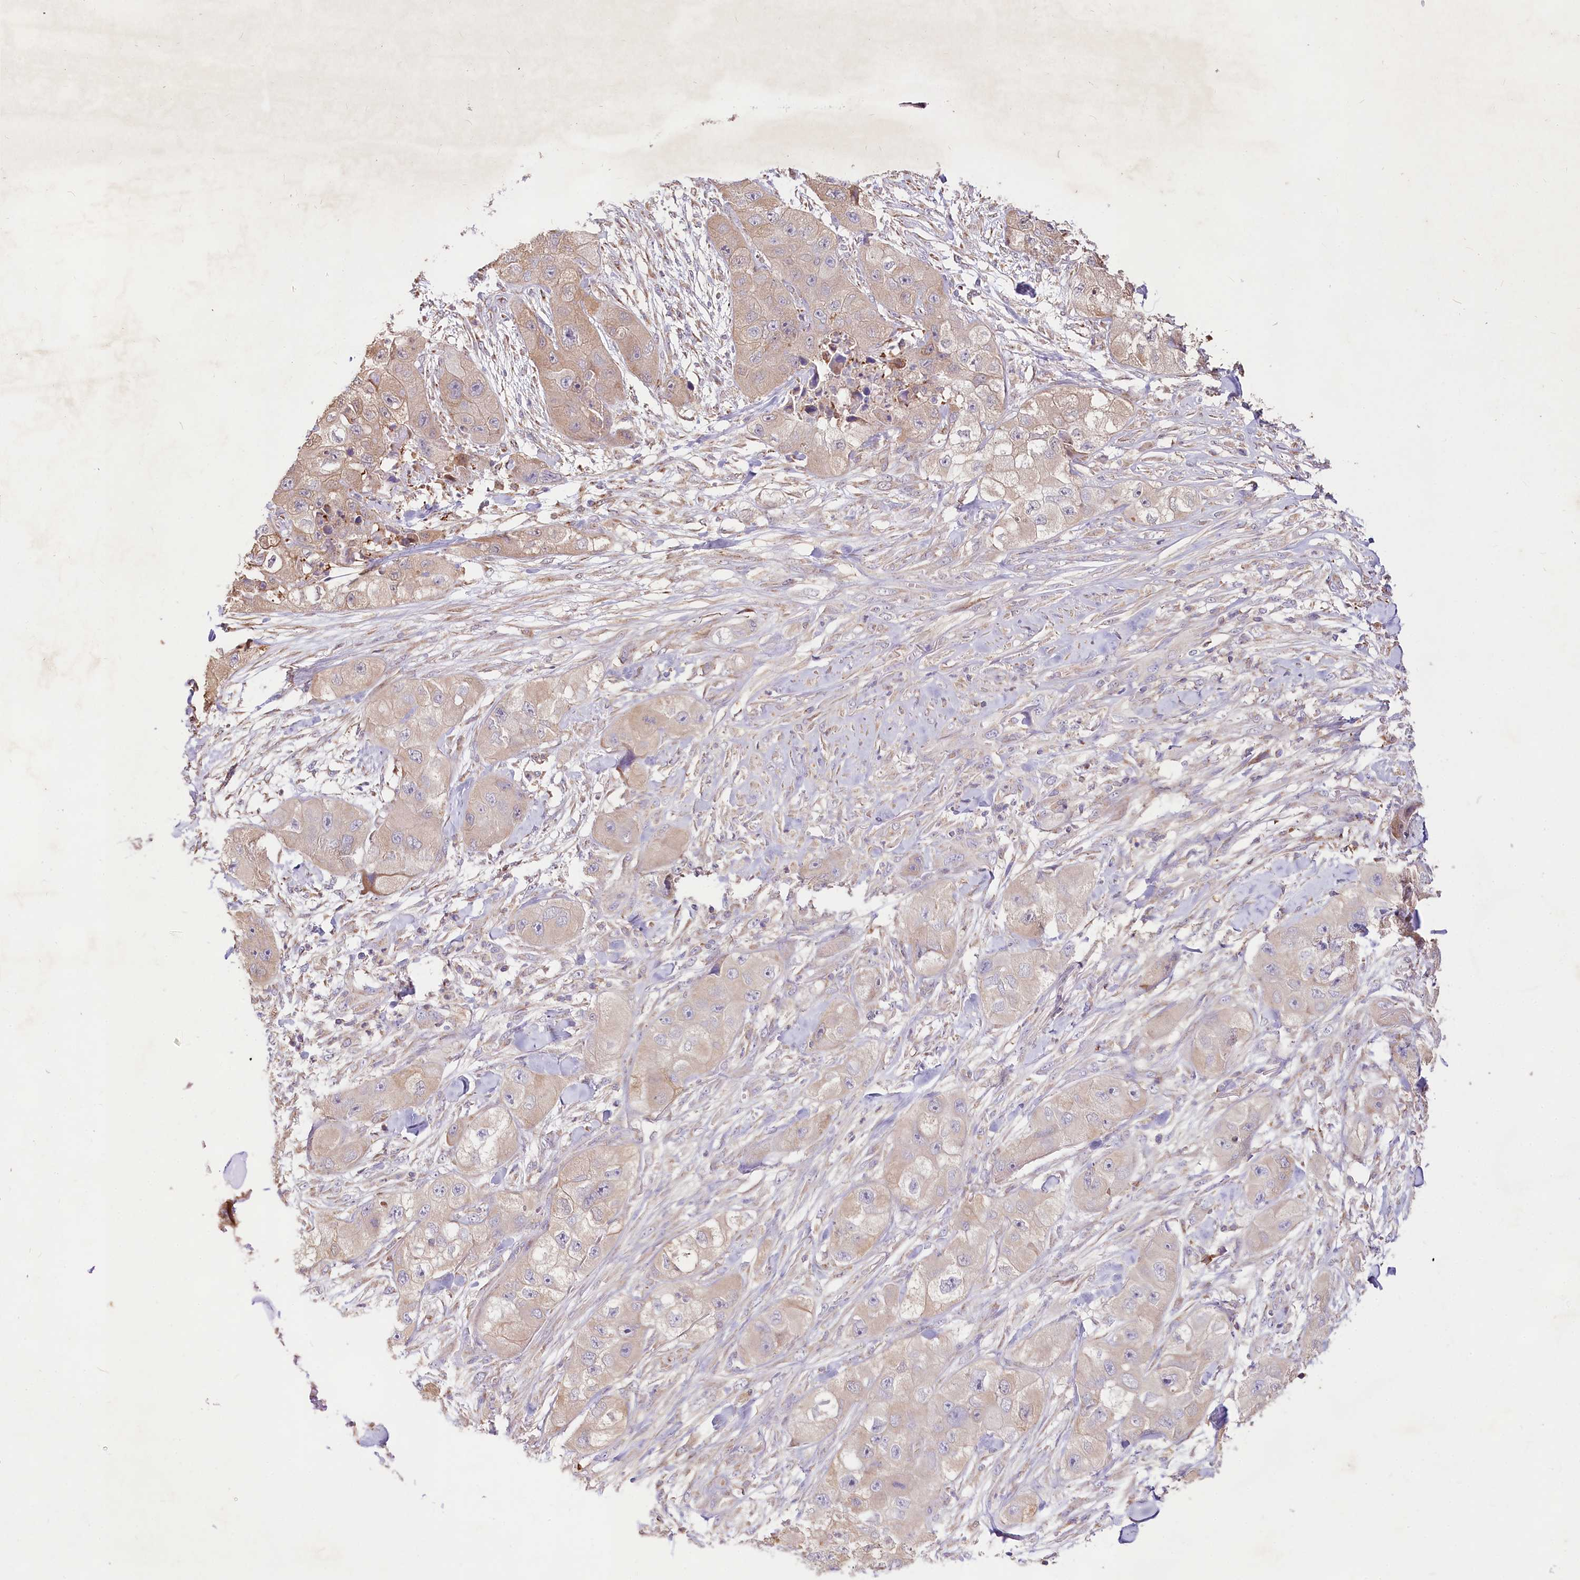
{"staining": {"intensity": "moderate", "quantity": "<25%", "location": "cytoplasmic/membranous"}, "tissue": "skin cancer", "cell_type": "Tumor cells", "image_type": "cancer", "snomed": [{"axis": "morphology", "description": "Squamous cell carcinoma, NOS"}, {"axis": "topography", "description": "Skin"}, {"axis": "topography", "description": "Subcutis"}], "caption": "An immunohistochemistry photomicrograph of neoplastic tissue is shown. Protein staining in brown highlights moderate cytoplasmic/membranous positivity in skin cancer within tumor cells. (DAB = brown stain, brightfield microscopy at high magnification).", "gene": "TASOR2", "patient": {"sex": "male", "age": 73}}